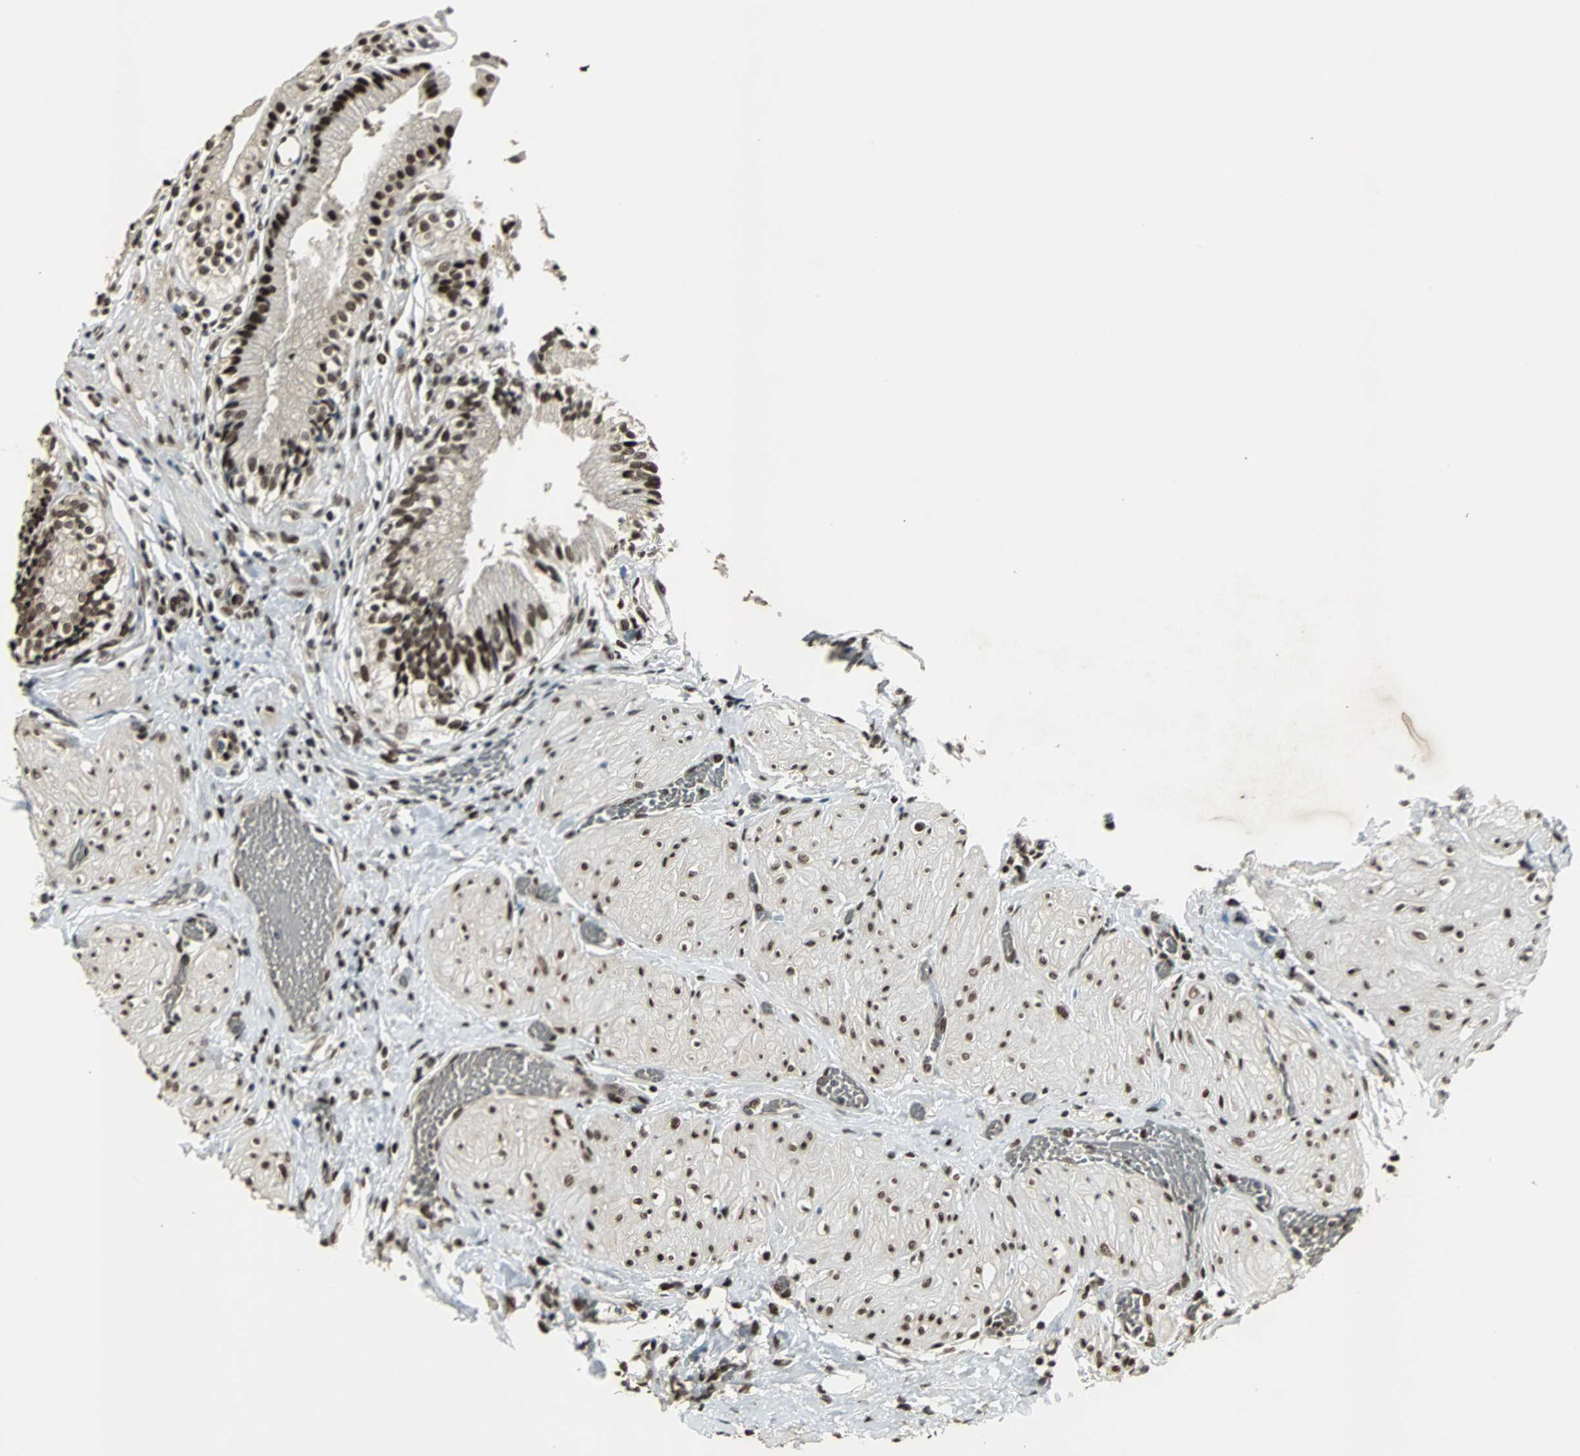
{"staining": {"intensity": "strong", "quantity": ">75%", "location": "nuclear"}, "tissue": "gallbladder", "cell_type": "Glandular cells", "image_type": "normal", "snomed": [{"axis": "morphology", "description": "Normal tissue, NOS"}, {"axis": "topography", "description": "Gallbladder"}], "caption": "Immunohistochemical staining of normal gallbladder displays strong nuclear protein expression in about >75% of glandular cells. Nuclei are stained in blue.", "gene": "TAF5", "patient": {"sex": "male", "age": 65}}